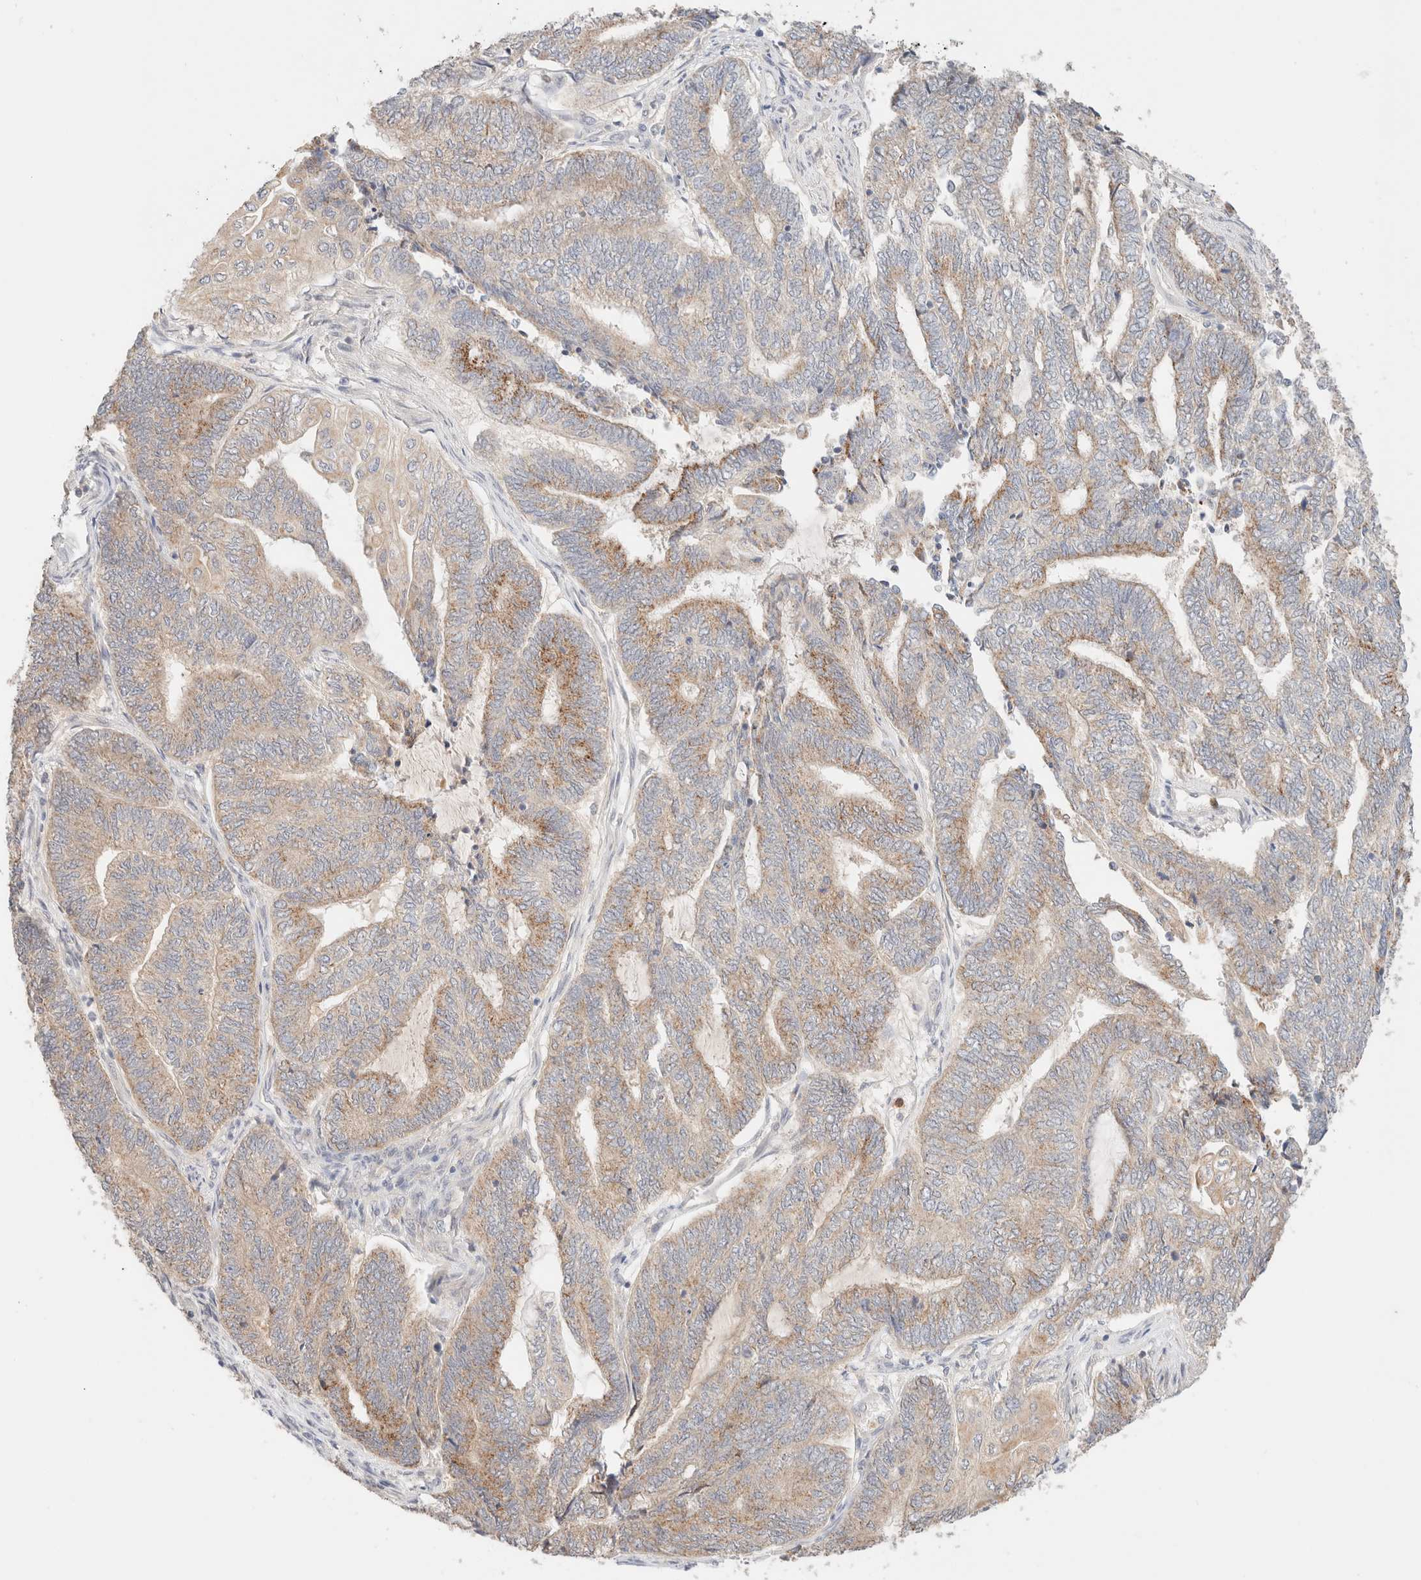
{"staining": {"intensity": "moderate", "quantity": "25%-75%", "location": "cytoplasmic/membranous"}, "tissue": "endometrial cancer", "cell_type": "Tumor cells", "image_type": "cancer", "snomed": [{"axis": "morphology", "description": "Adenocarcinoma, NOS"}, {"axis": "topography", "description": "Uterus"}, {"axis": "topography", "description": "Endometrium"}], "caption": "A photomicrograph showing moderate cytoplasmic/membranous expression in about 25%-75% of tumor cells in adenocarcinoma (endometrial), as visualized by brown immunohistochemical staining.", "gene": "SGSM2", "patient": {"sex": "female", "age": 70}}